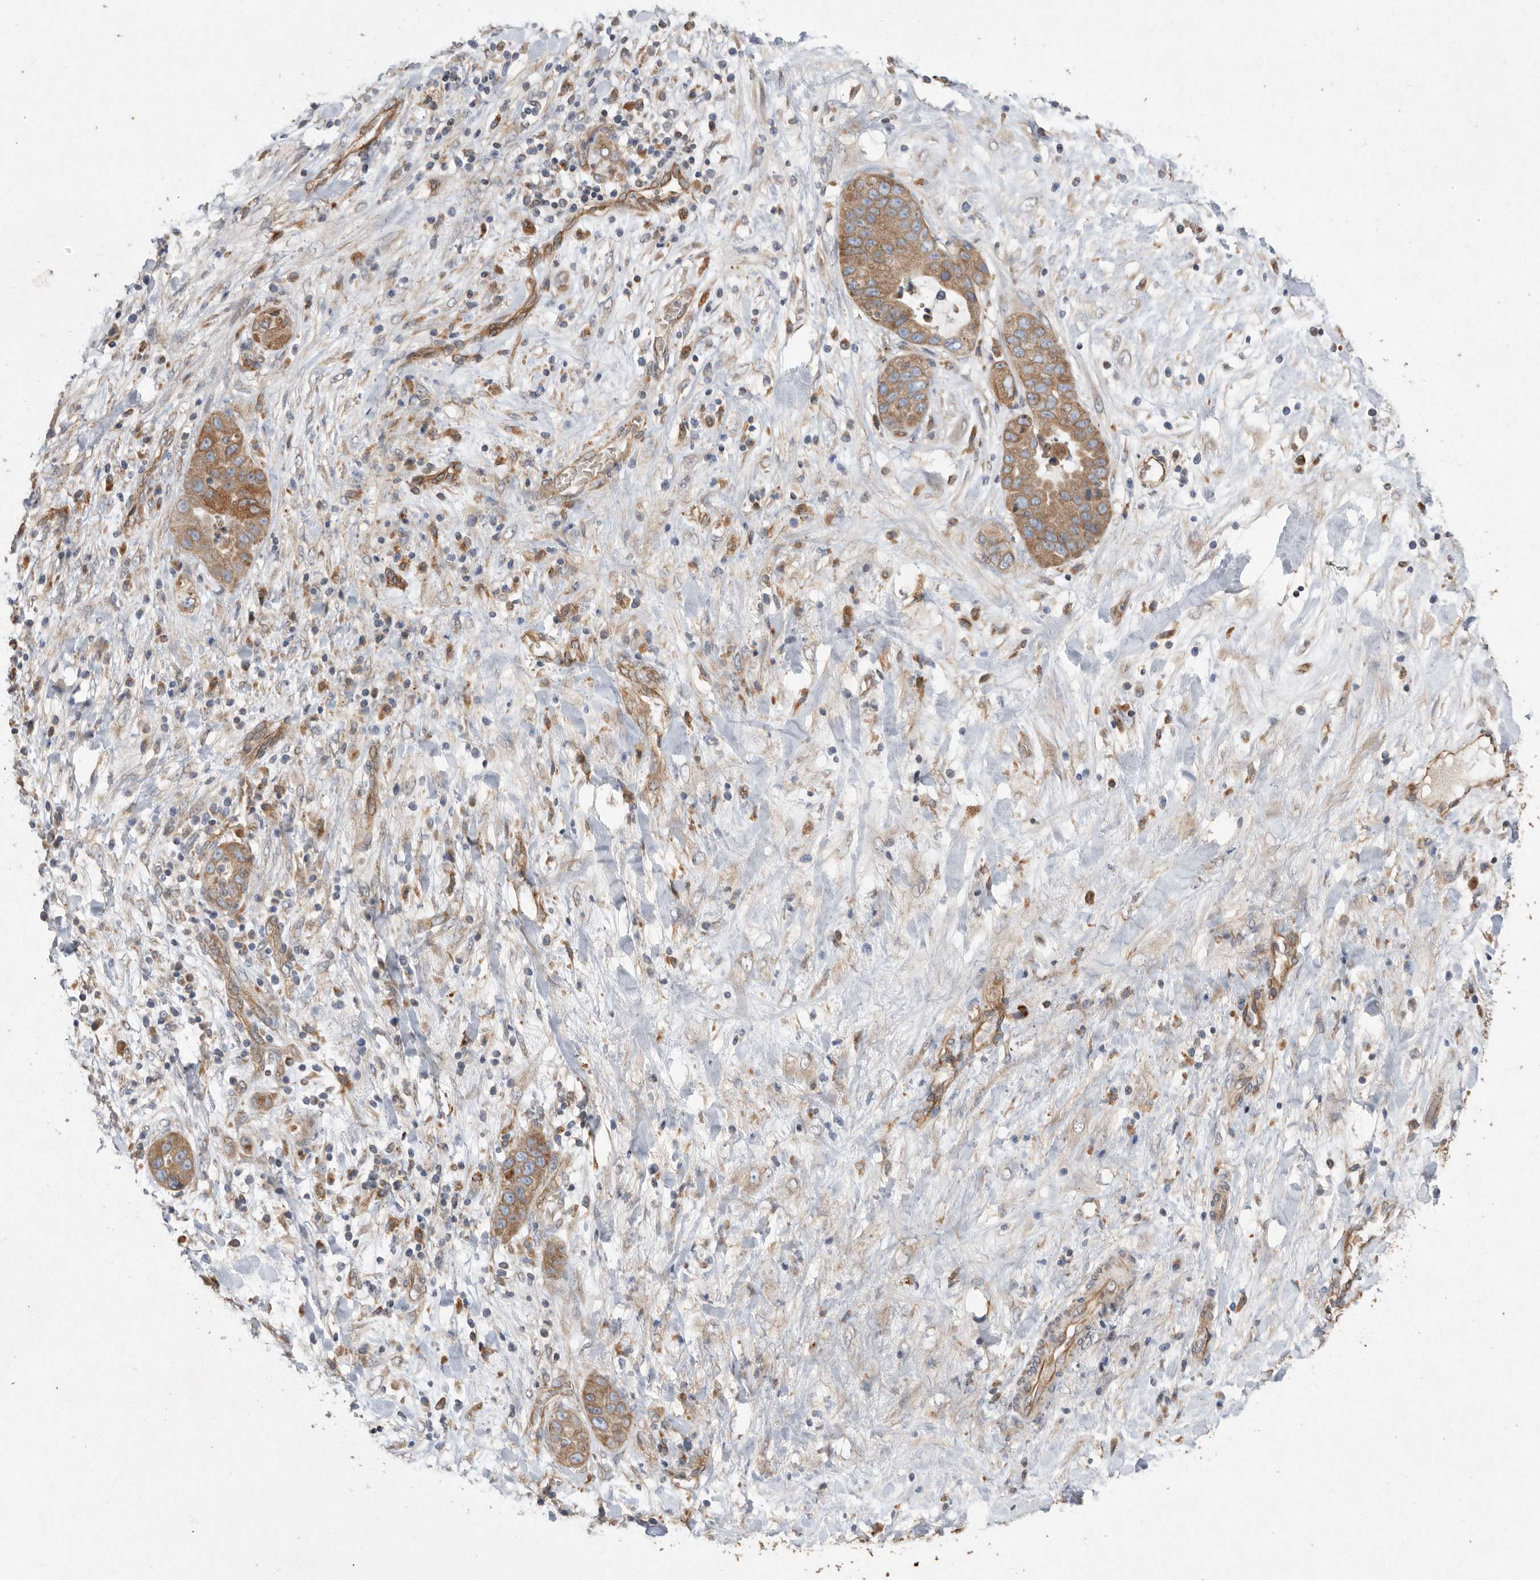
{"staining": {"intensity": "moderate", "quantity": ">75%", "location": "cytoplasmic/membranous"}, "tissue": "liver cancer", "cell_type": "Tumor cells", "image_type": "cancer", "snomed": [{"axis": "morphology", "description": "Cholangiocarcinoma"}, {"axis": "topography", "description": "Liver"}], "caption": "Immunohistochemical staining of human cholangiocarcinoma (liver) shows medium levels of moderate cytoplasmic/membranous staining in about >75% of tumor cells.", "gene": "PON2", "patient": {"sex": "female", "age": 52}}